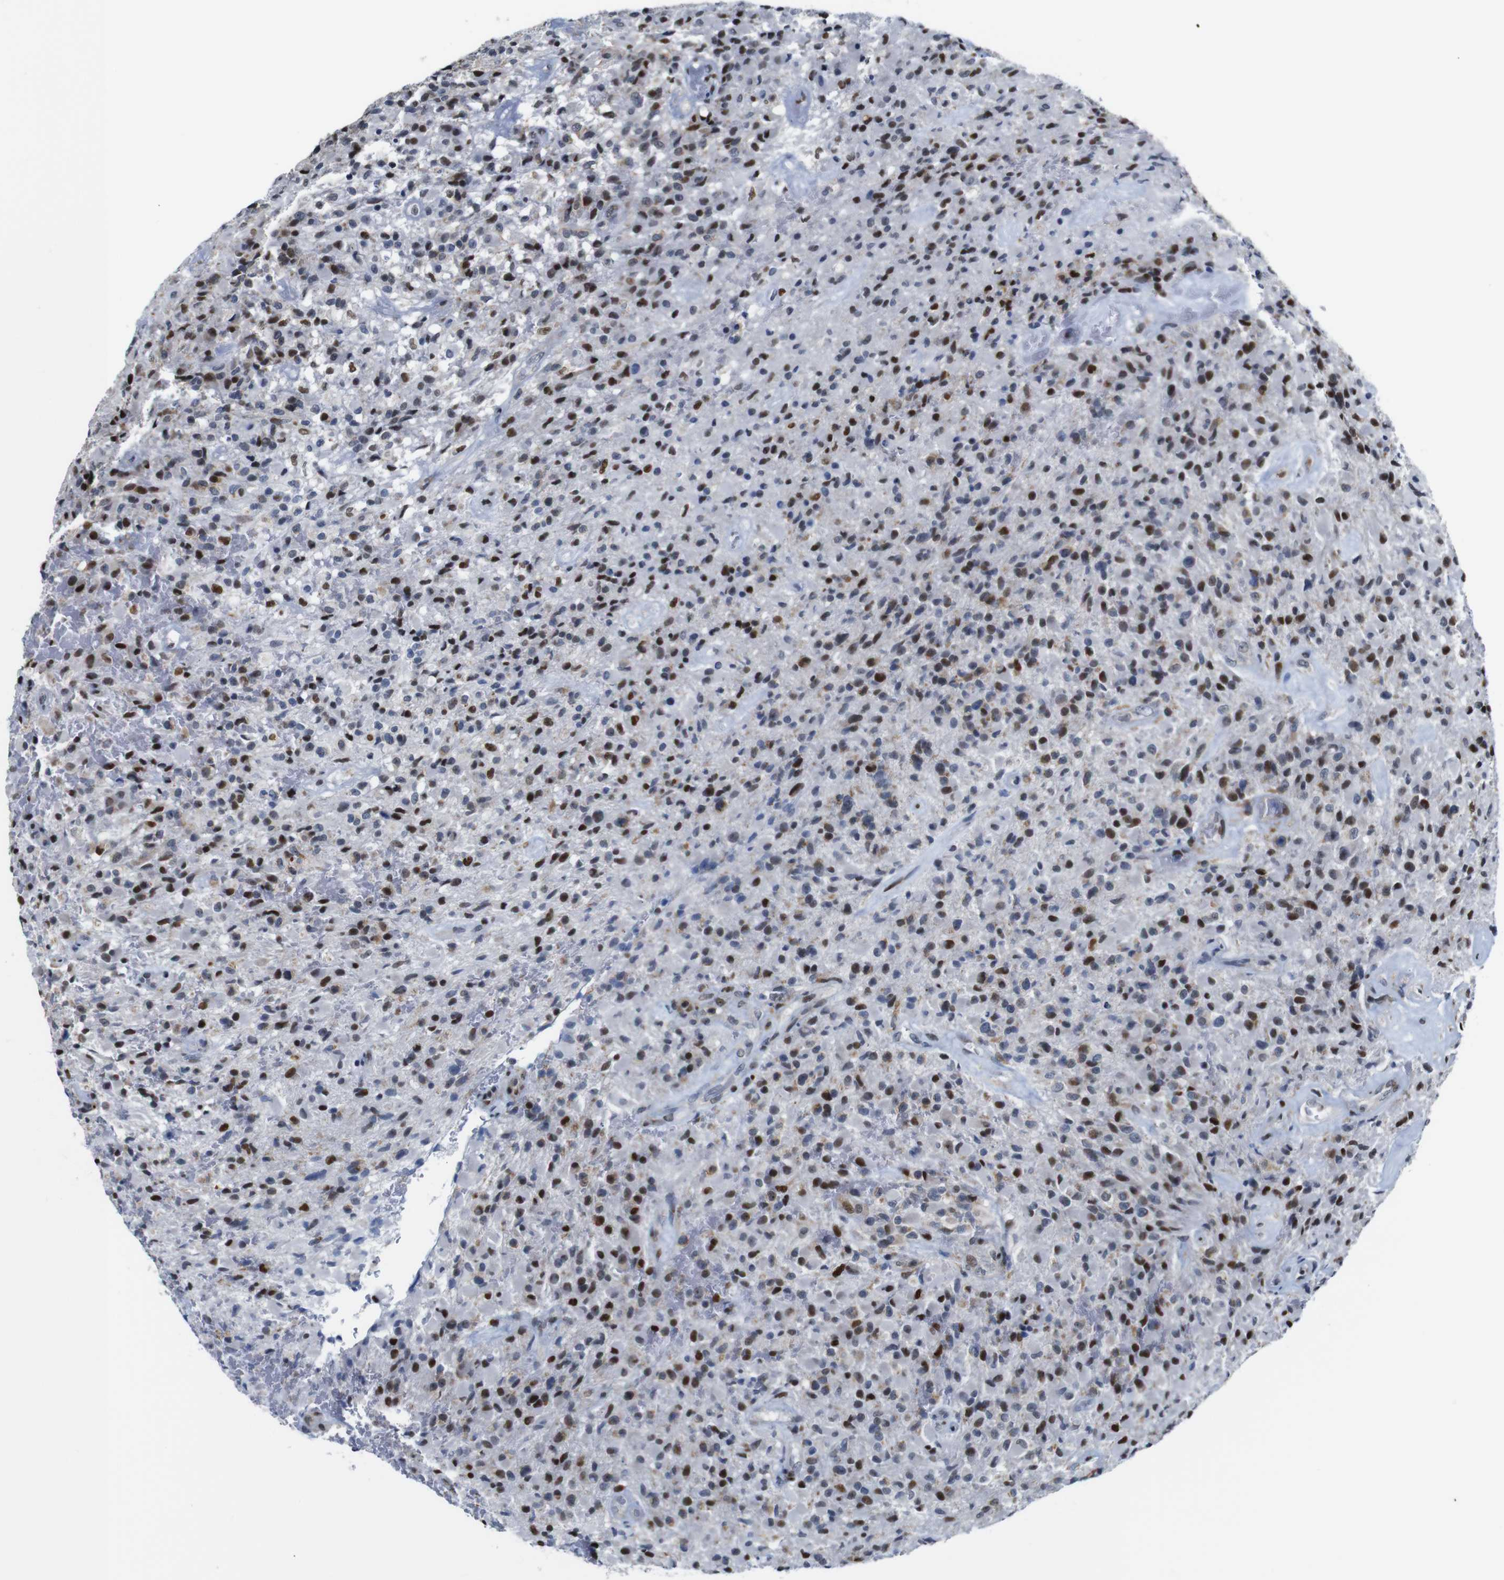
{"staining": {"intensity": "strong", "quantity": "25%-75%", "location": "nuclear"}, "tissue": "glioma", "cell_type": "Tumor cells", "image_type": "cancer", "snomed": [{"axis": "morphology", "description": "Glioma, malignant, High grade"}, {"axis": "topography", "description": "Brain"}], "caption": "Human malignant high-grade glioma stained with a protein marker shows strong staining in tumor cells.", "gene": "GATA6", "patient": {"sex": "male", "age": 71}}